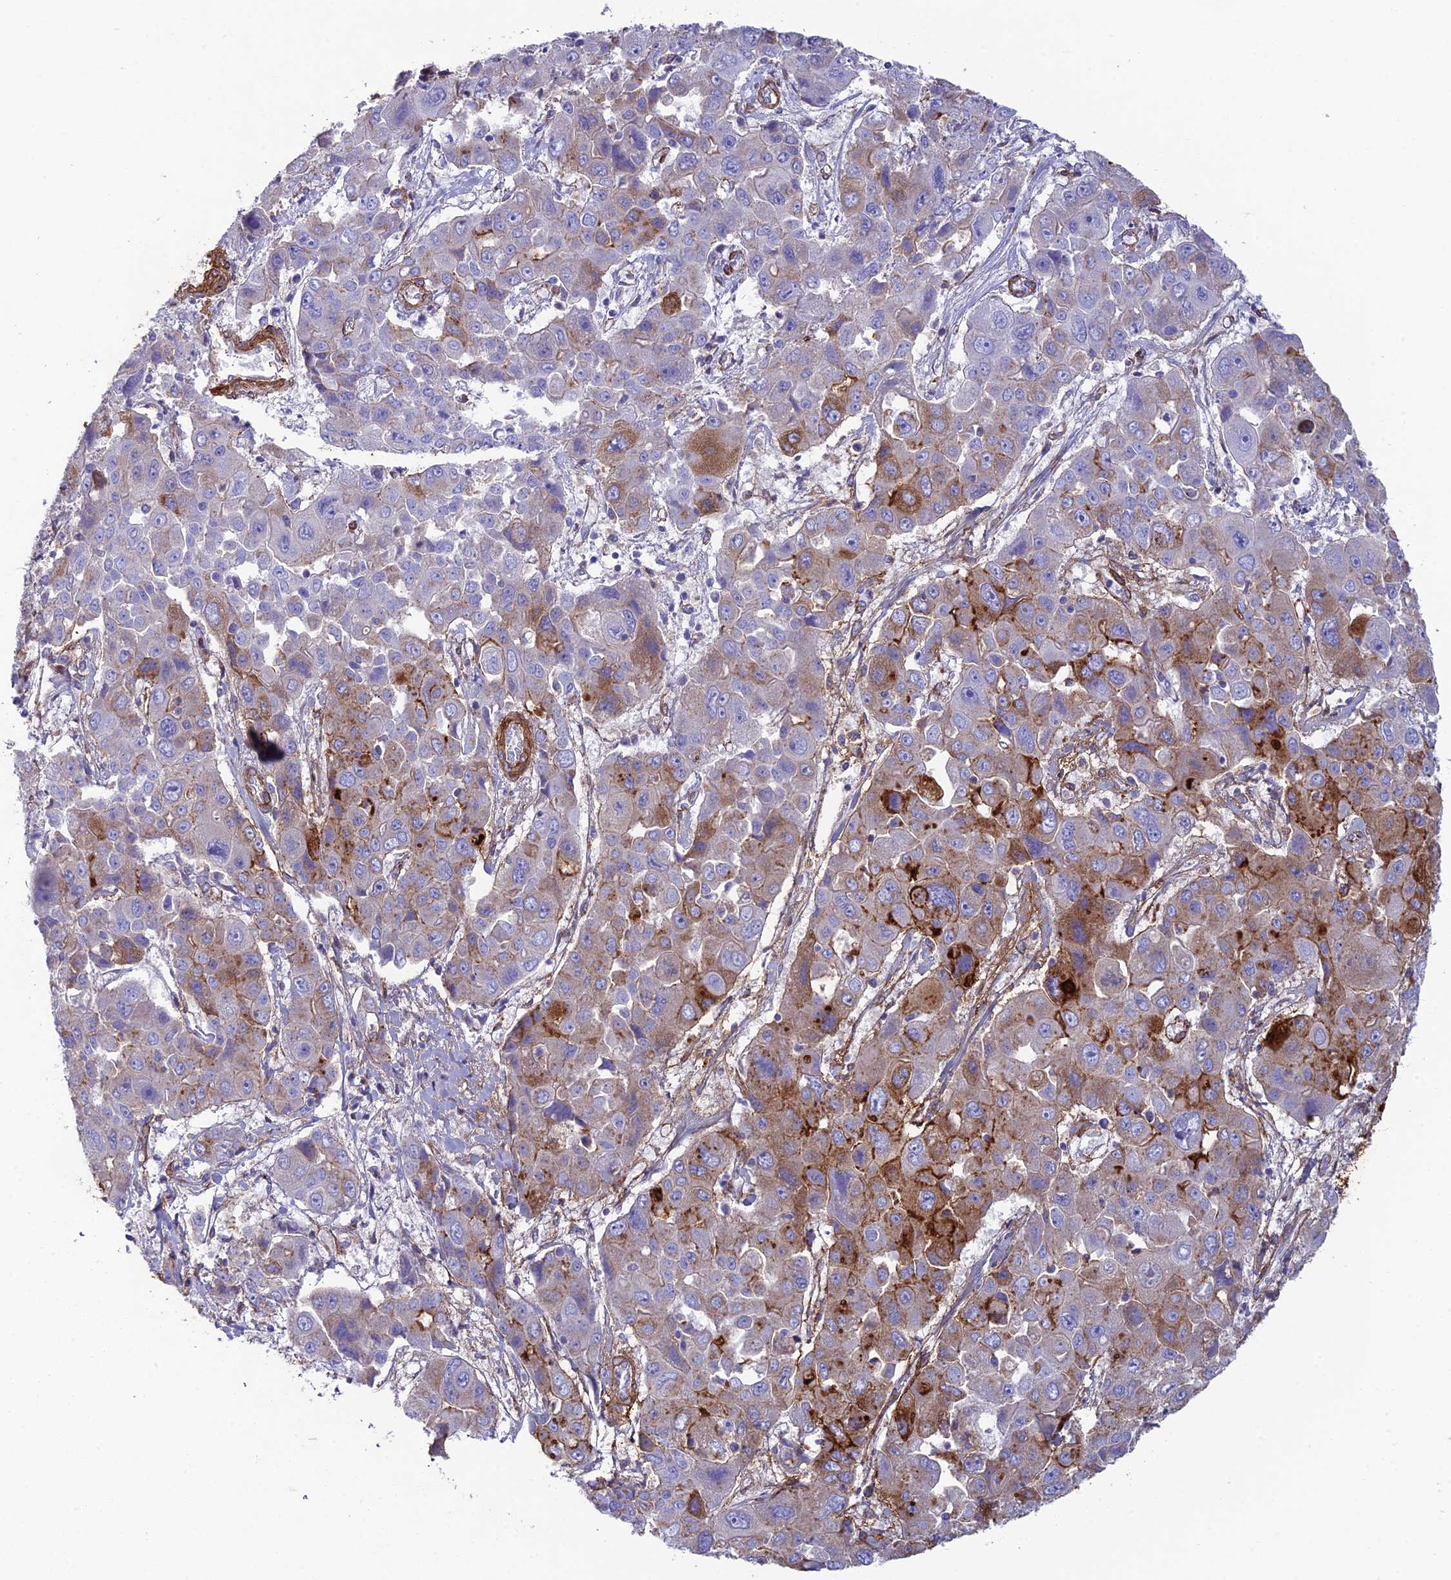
{"staining": {"intensity": "strong", "quantity": "<25%", "location": "cytoplasmic/membranous"}, "tissue": "liver cancer", "cell_type": "Tumor cells", "image_type": "cancer", "snomed": [{"axis": "morphology", "description": "Cholangiocarcinoma"}, {"axis": "topography", "description": "Liver"}], "caption": "Liver cancer (cholangiocarcinoma) was stained to show a protein in brown. There is medium levels of strong cytoplasmic/membranous expression in approximately <25% of tumor cells.", "gene": "TNS1", "patient": {"sex": "male", "age": 67}}